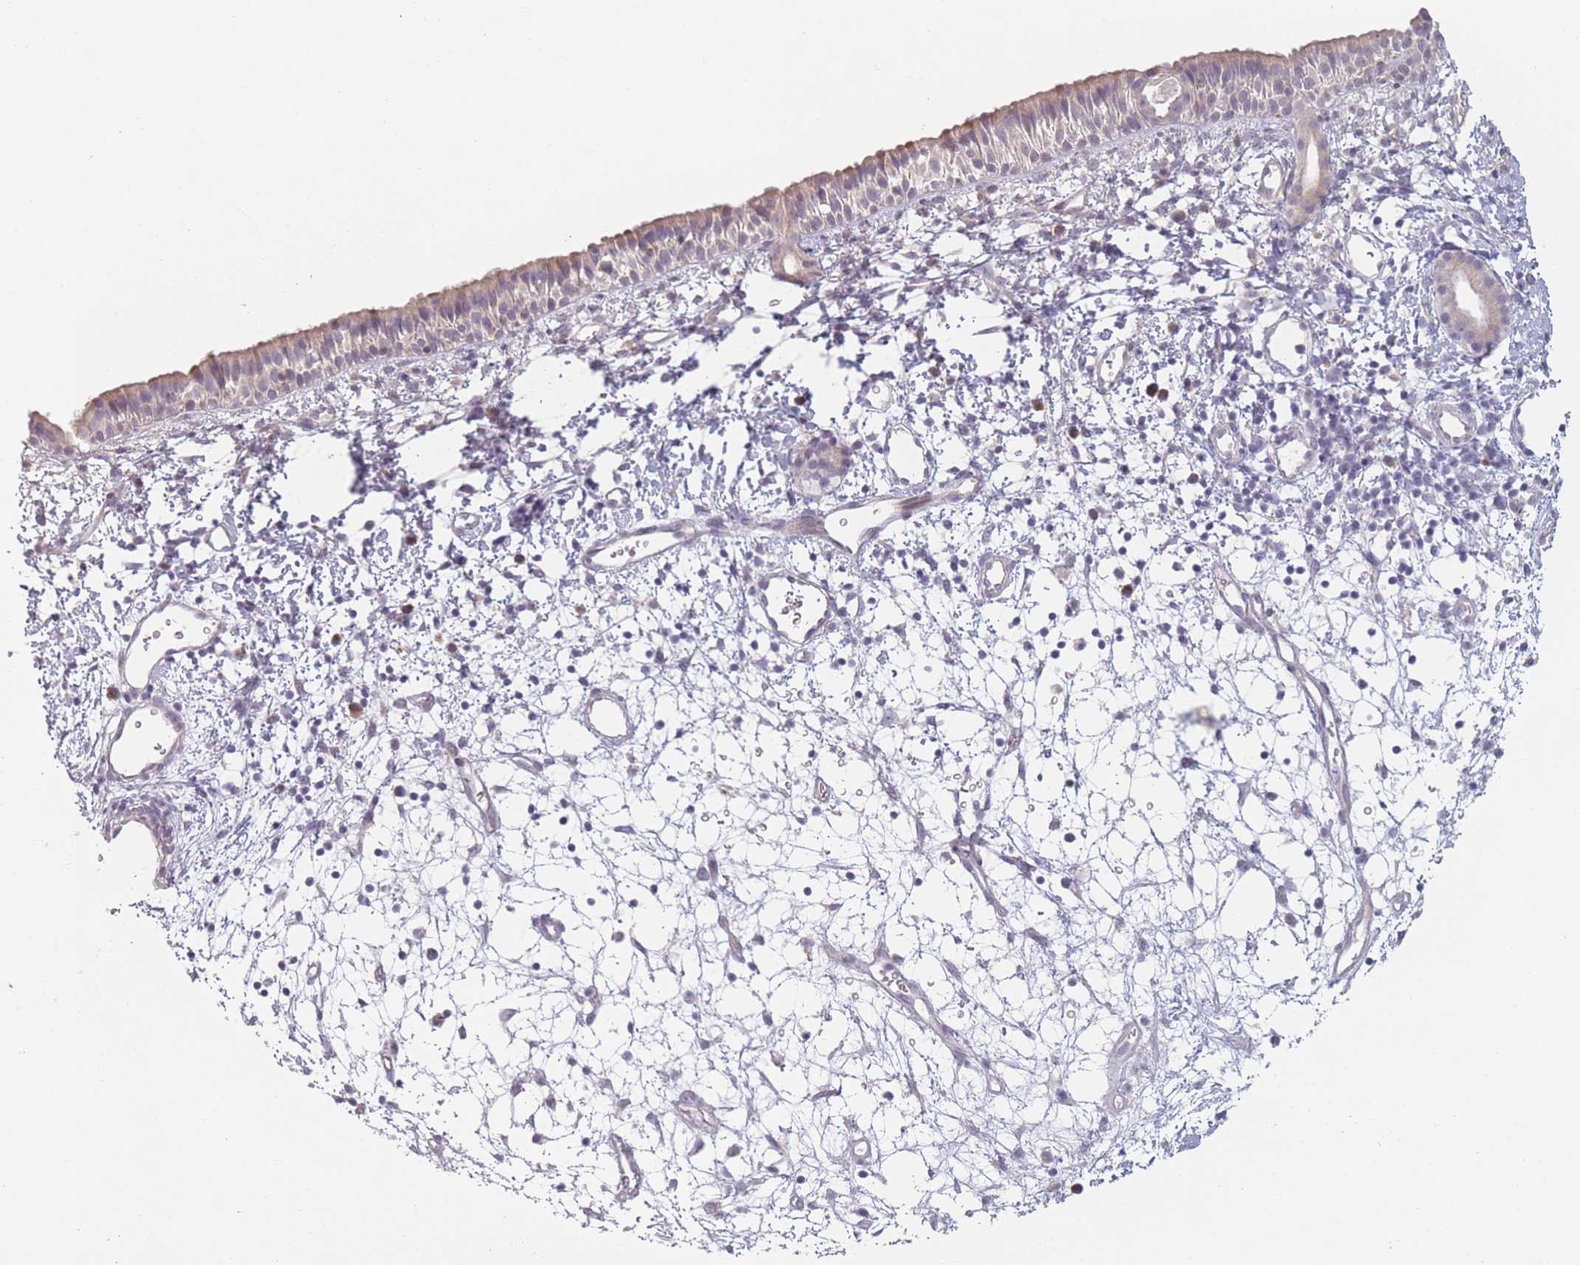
{"staining": {"intensity": "weak", "quantity": "<25%", "location": "cytoplasmic/membranous"}, "tissue": "nasopharynx", "cell_type": "Respiratory epithelial cells", "image_type": "normal", "snomed": [{"axis": "morphology", "description": "Normal tissue, NOS"}, {"axis": "topography", "description": "Nasopharynx"}], "caption": "This is a histopathology image of immunohistochemistry staining of benign nasopharynx, which shows no positivity in respiratory epithelial cells. The staining is performed using DAB (3,3'-diaminobenzidine) brown chromogen with nuclei counter-stained in using hematoxylin.", "gene": "RASL10B", "patient": {"sex": "male", "age": 22}}